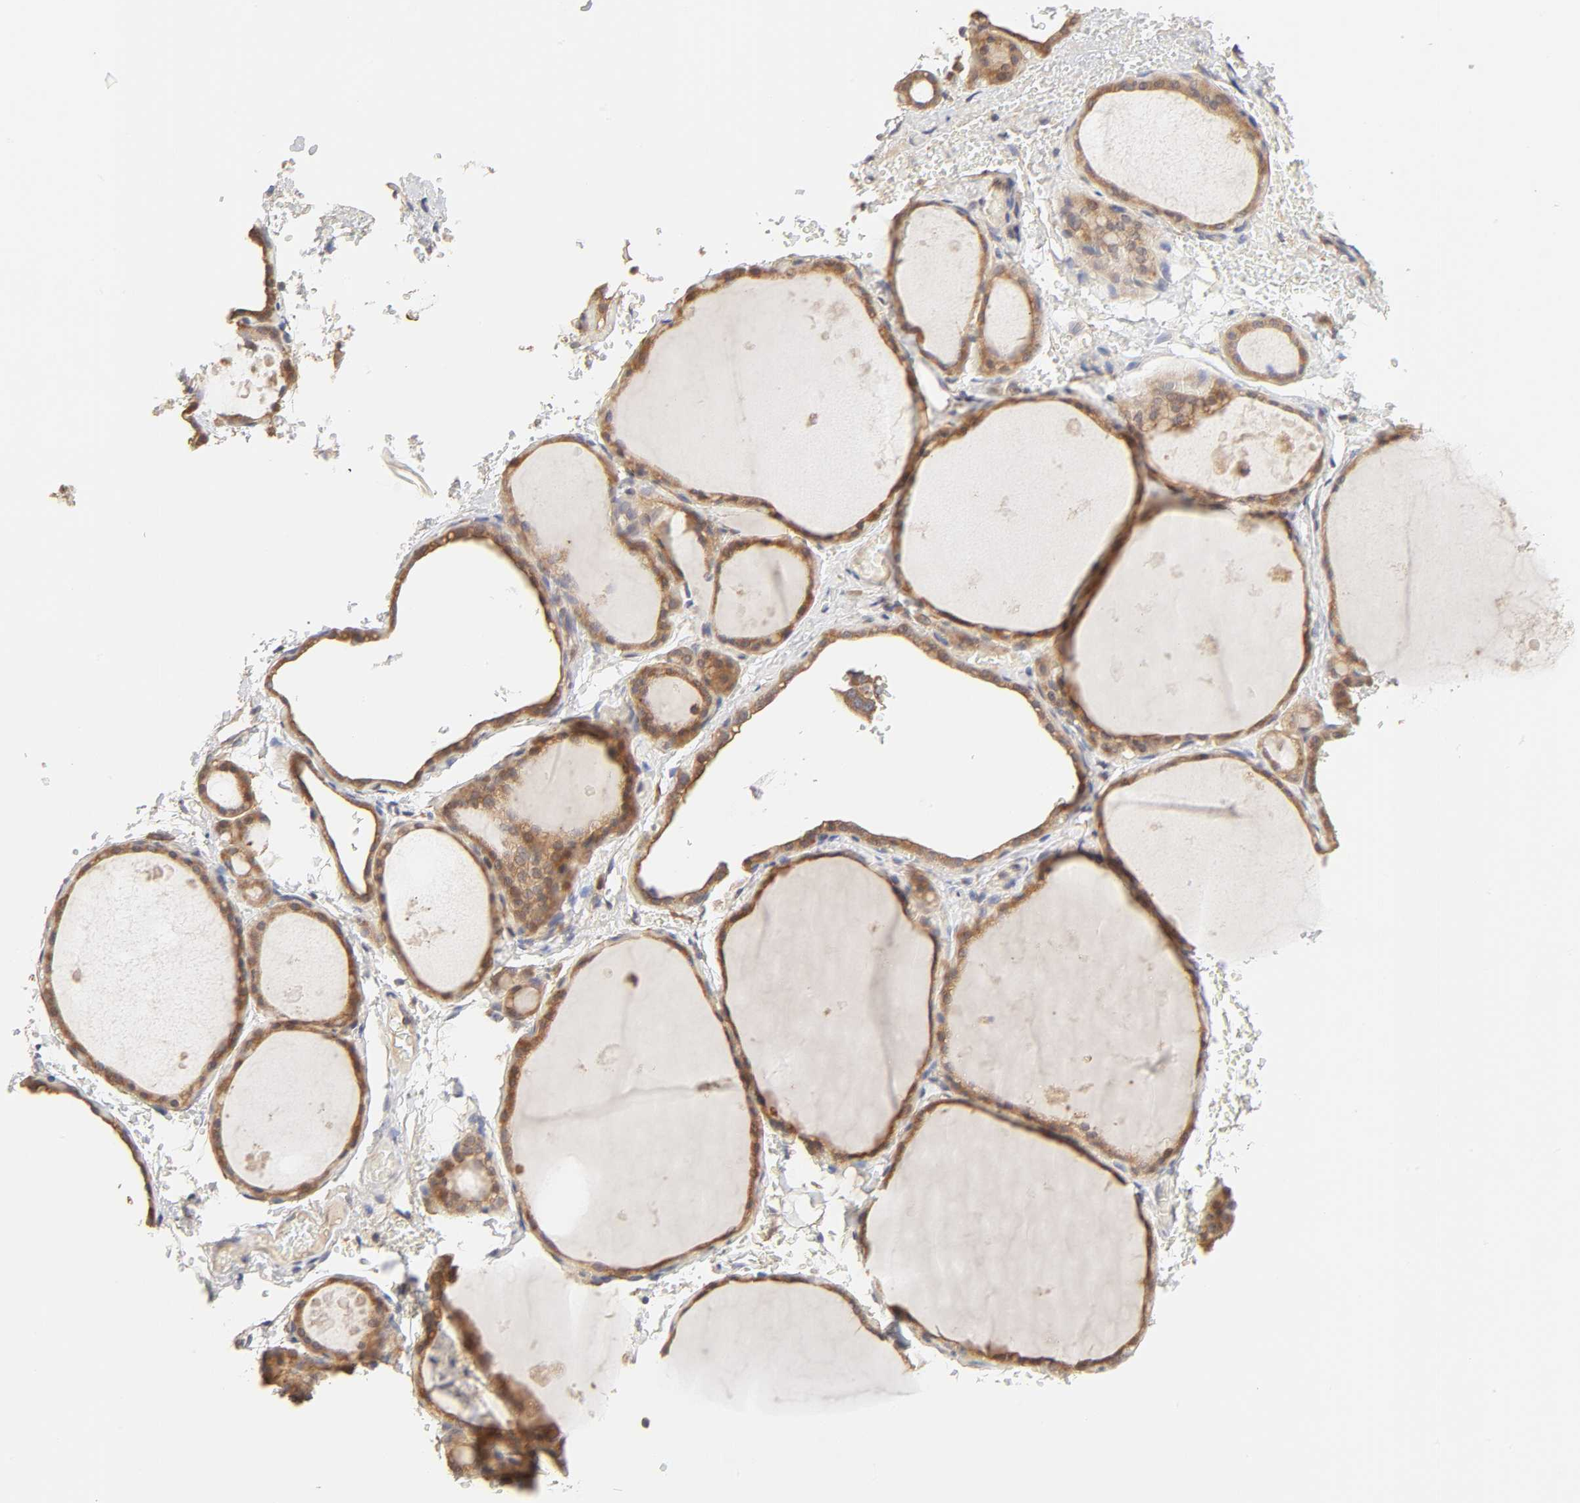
{"staining": {"intensity": "moderate", "quantity": ">75%", "location": "cytoplasmic/membranous"}, "tissue": "thyroid gland", "cell_type": "Glandular cells", "image_type": "normal", "snomed": [{"axis": "morphology", "description": "Normal tissue, NOS"}, {"axis": "topography", "description": "Thyroid gland"}], "caption": "An image of thyroid gland stained for a protein exhibits moderate cytoplasmic/membranous brown staining in glandular cells. The staining is performed using DAB brown chromogen to label protein expression. The nuclei are counter-stained blue using hematoxylin.", "gene": "AP1G2", "patient": {"sex": "male", "age": 61}}